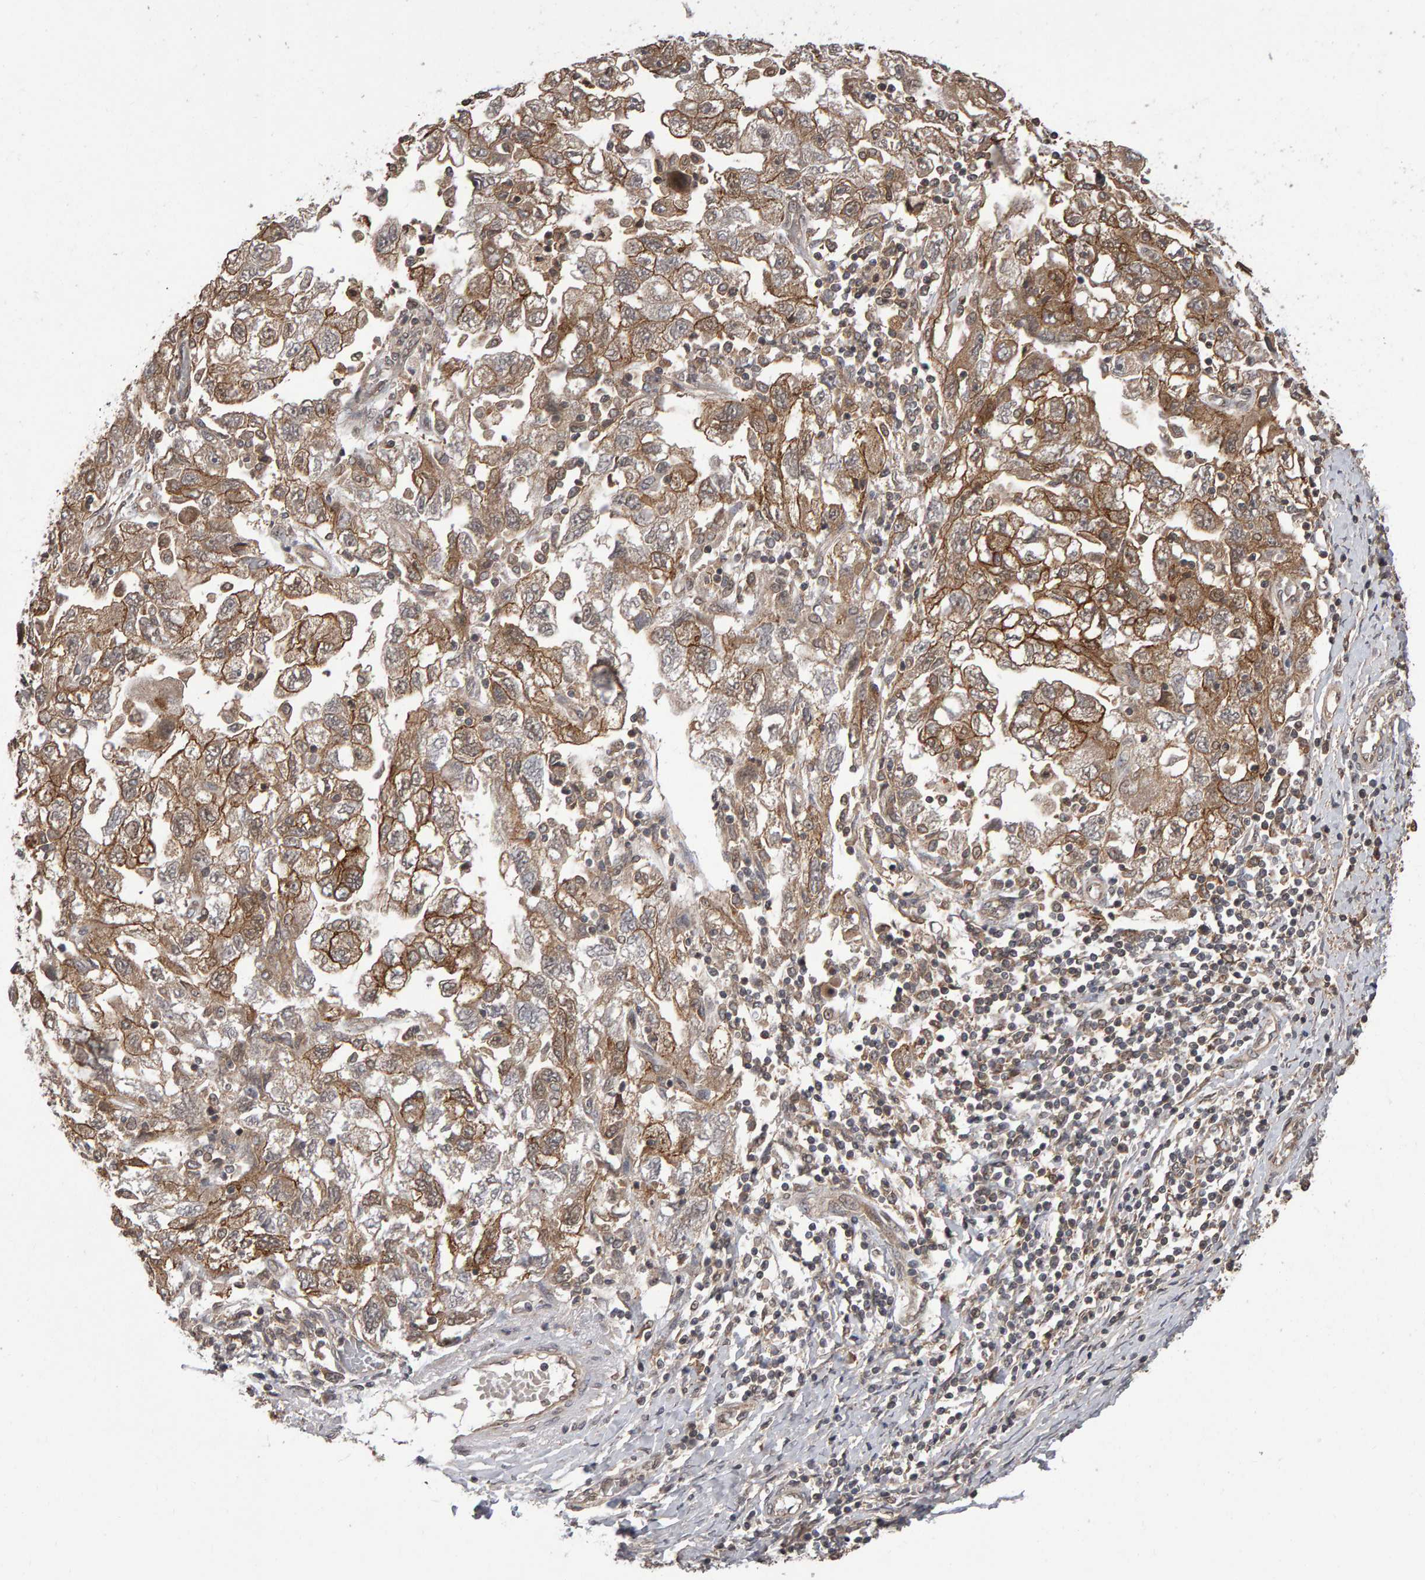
{"staining": {"intensity": "moderate", "quantity": ">75%", "location": "cytoplasmic/membranous"}, "tissue": "ovarian cancer", "cell_type": "Tumor cells", "image_type": "cancer", "snomed": [{"axis": "morphology", "description": "Carcinoma, NOS"}, {"axis": "morphology", "description": "Cystadenocarcinoma, serous, NOS"}, {"axis": "topography", "description": "Ovary"}], "caption": "Immunohistochemistry of ovarian cancer (serous cystadenocarcinoma) reveals medium levels of moderate cytoplasmic/membranous expression in approximately >75% of tumor cells. Using DAB (brown) and hematoxylin (blue) stains, captured at high magnification using brightfield microscopy.", "gene": "SCRIB", "patient": {"sex": "female", "age": 69}}